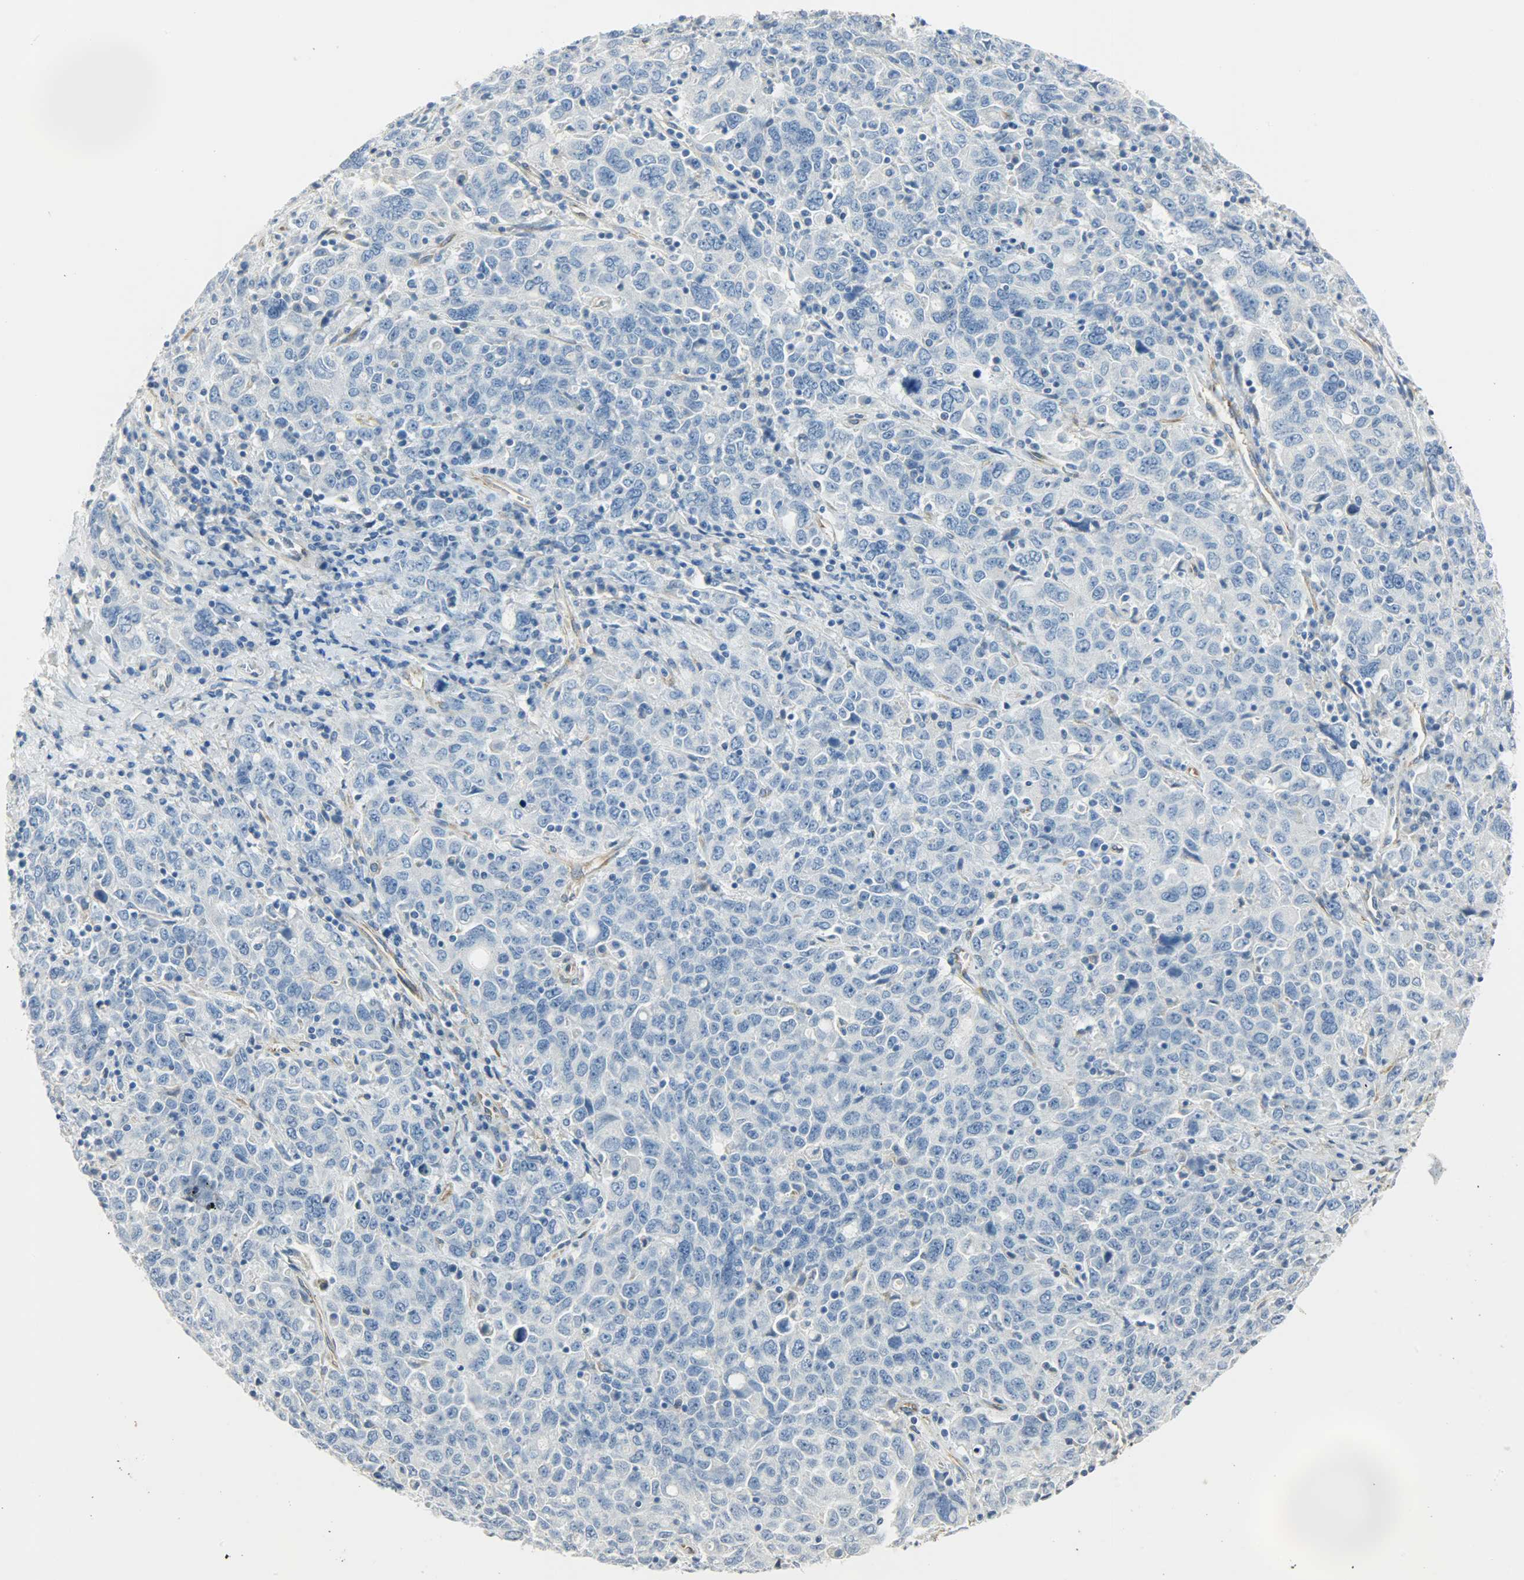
{"staining": {"intensity": "negative", "quantity": "none", "location": "none"}, "tissue": "ovarian cancer", "cell_type": "Tumor cells", "image_type": "cancer", "snomed": [{"axis": "morphology", "description": "Carcinoma, endometroid"}, {"axis": "topography", "description": "Ovary"}], "caption": "High power microscopy histopathology image of an immunohistochemistry photomicrograph of ovarian endometroid carcinoma, revealing no significant staining in tumor cells.", "gene": "PKD2", "patient": {"sex": "female", "age": 62}}